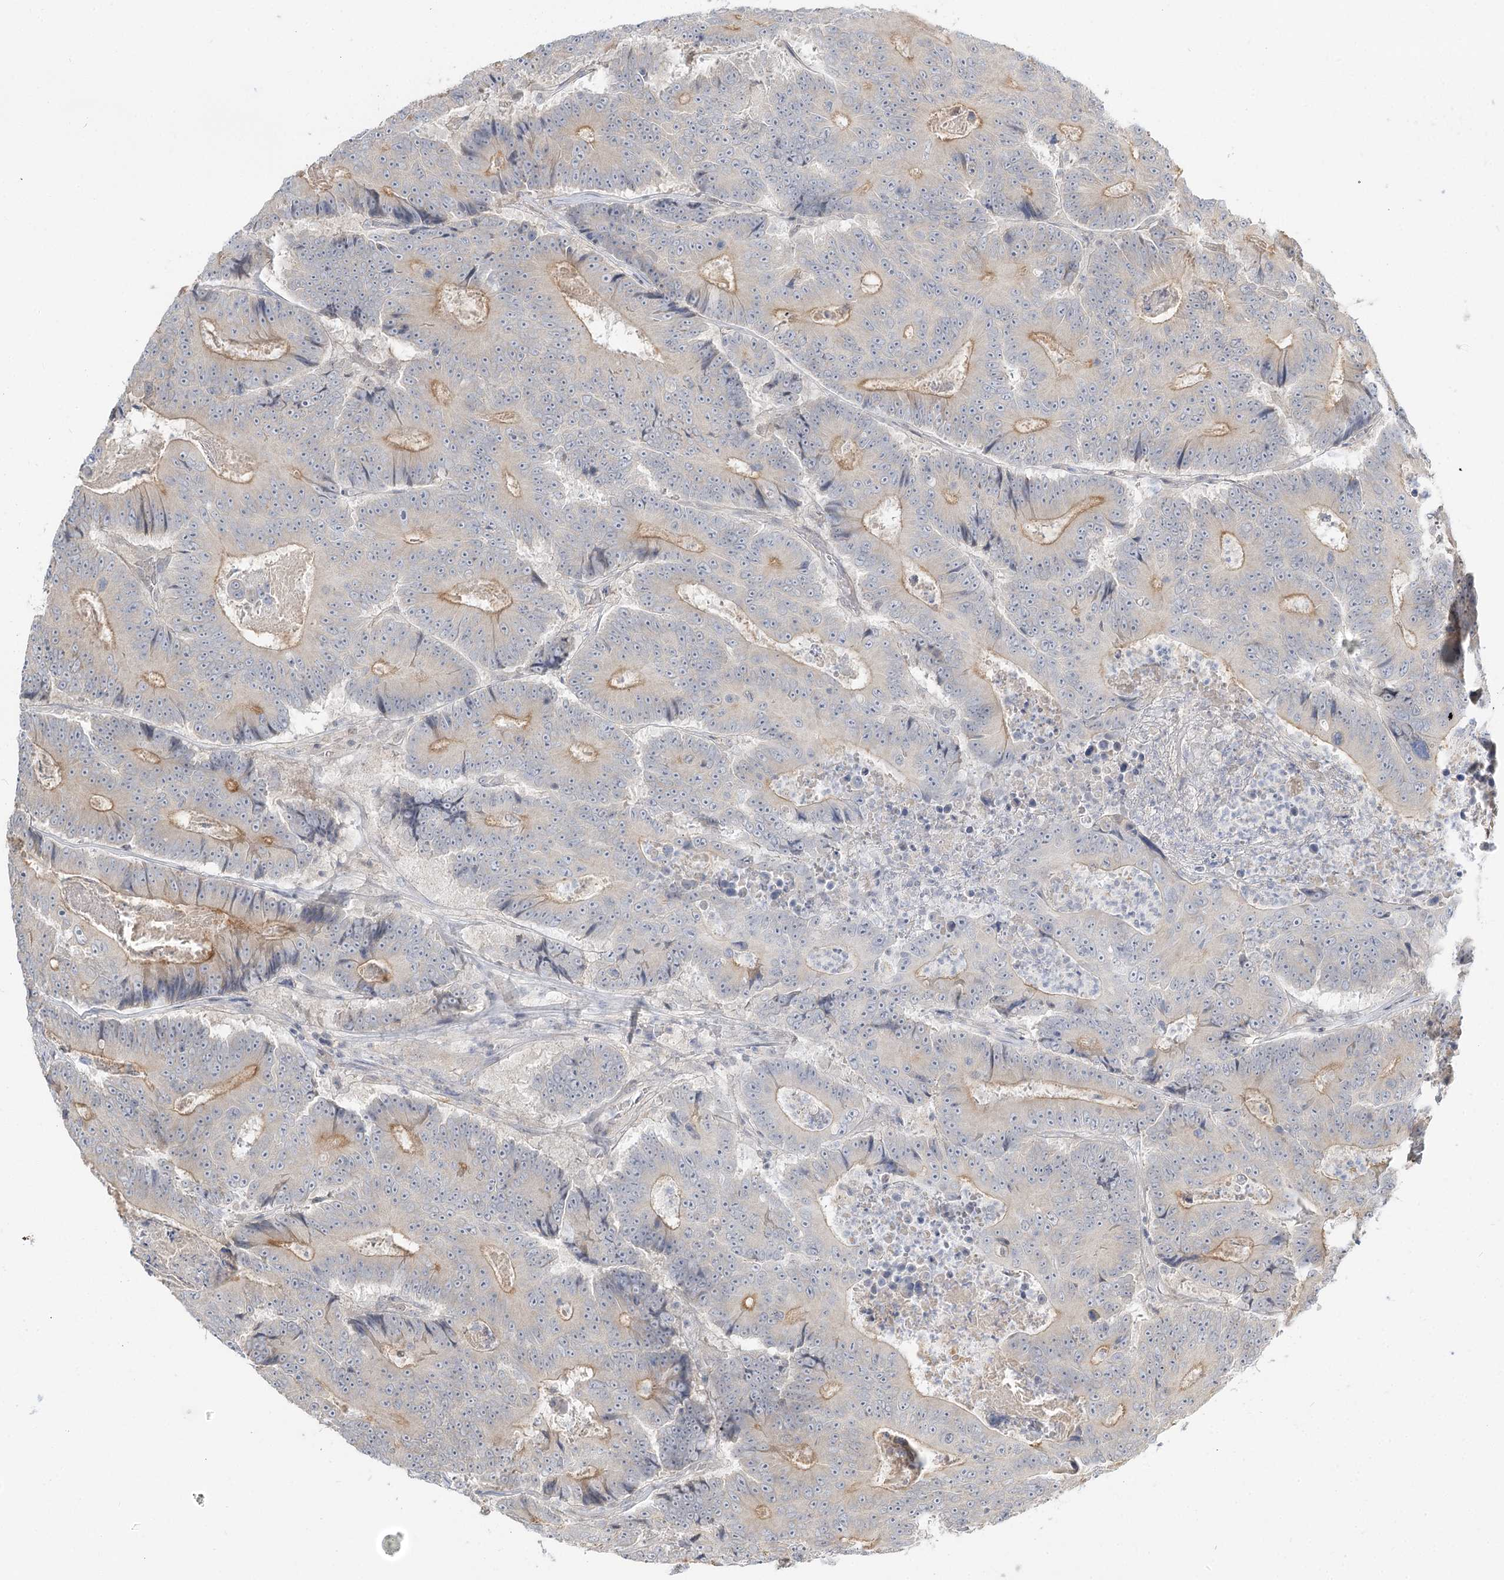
{"staining": {"intensity": "moderate", "quantity": "<25%", "location": "cytoplasmic/membranous"}, "tissue": "colorectal cancer", "cell_type": "Tumor cells", "image_type": "cancer", "snomed": [{"axis": "morphology", "description": "Adenocarcinoma, NOS"}, {"axis": "topography", "description": "Colon"}], "caption": "Colorectal cancer stained with DAB immunohistochemistry demonstrates low levels of moderate cytoplasmic/membranous expression in approximately <25% of tumor cells.", "gene": "GUCY2C", "patient": {"sex": "male", "age": 83}}